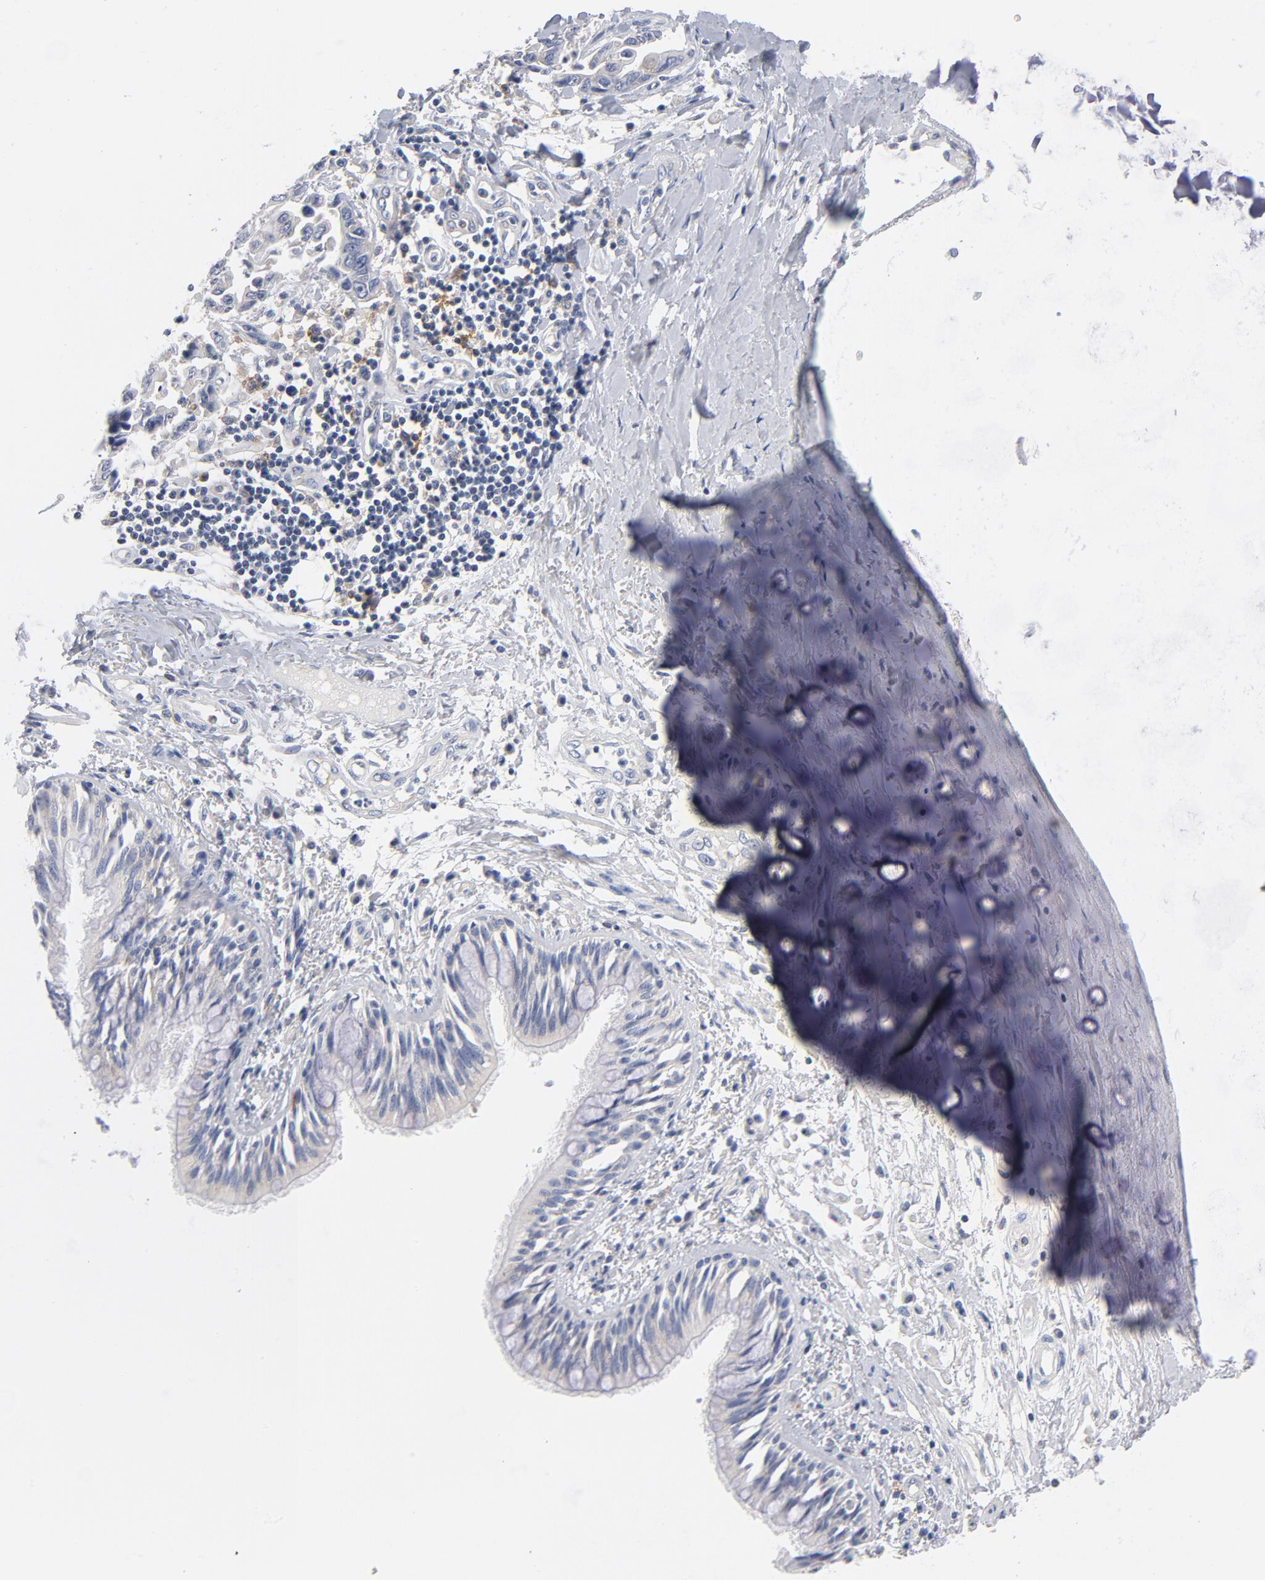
{"staining": {"intensity": "negative", "quantity": "none", "location": "none"}, "tissue": "lung cancer", "cell_type": "Tumor cells", "image_type": "cancer", "snomed": [{"axis": "morphology", "description": "Adenocarcinoma, NOS"}, {"axis": "topography", "description": "Lymph node"}, {"axis": "topography", "description": "Lung"}], "caption": "Human adenocarcinoma (lung) stained for a protein using immunohistochemistry shows no expression in tumor cells.", "gene": "CD86", "patient": {"sex": "male", "age": 64}}